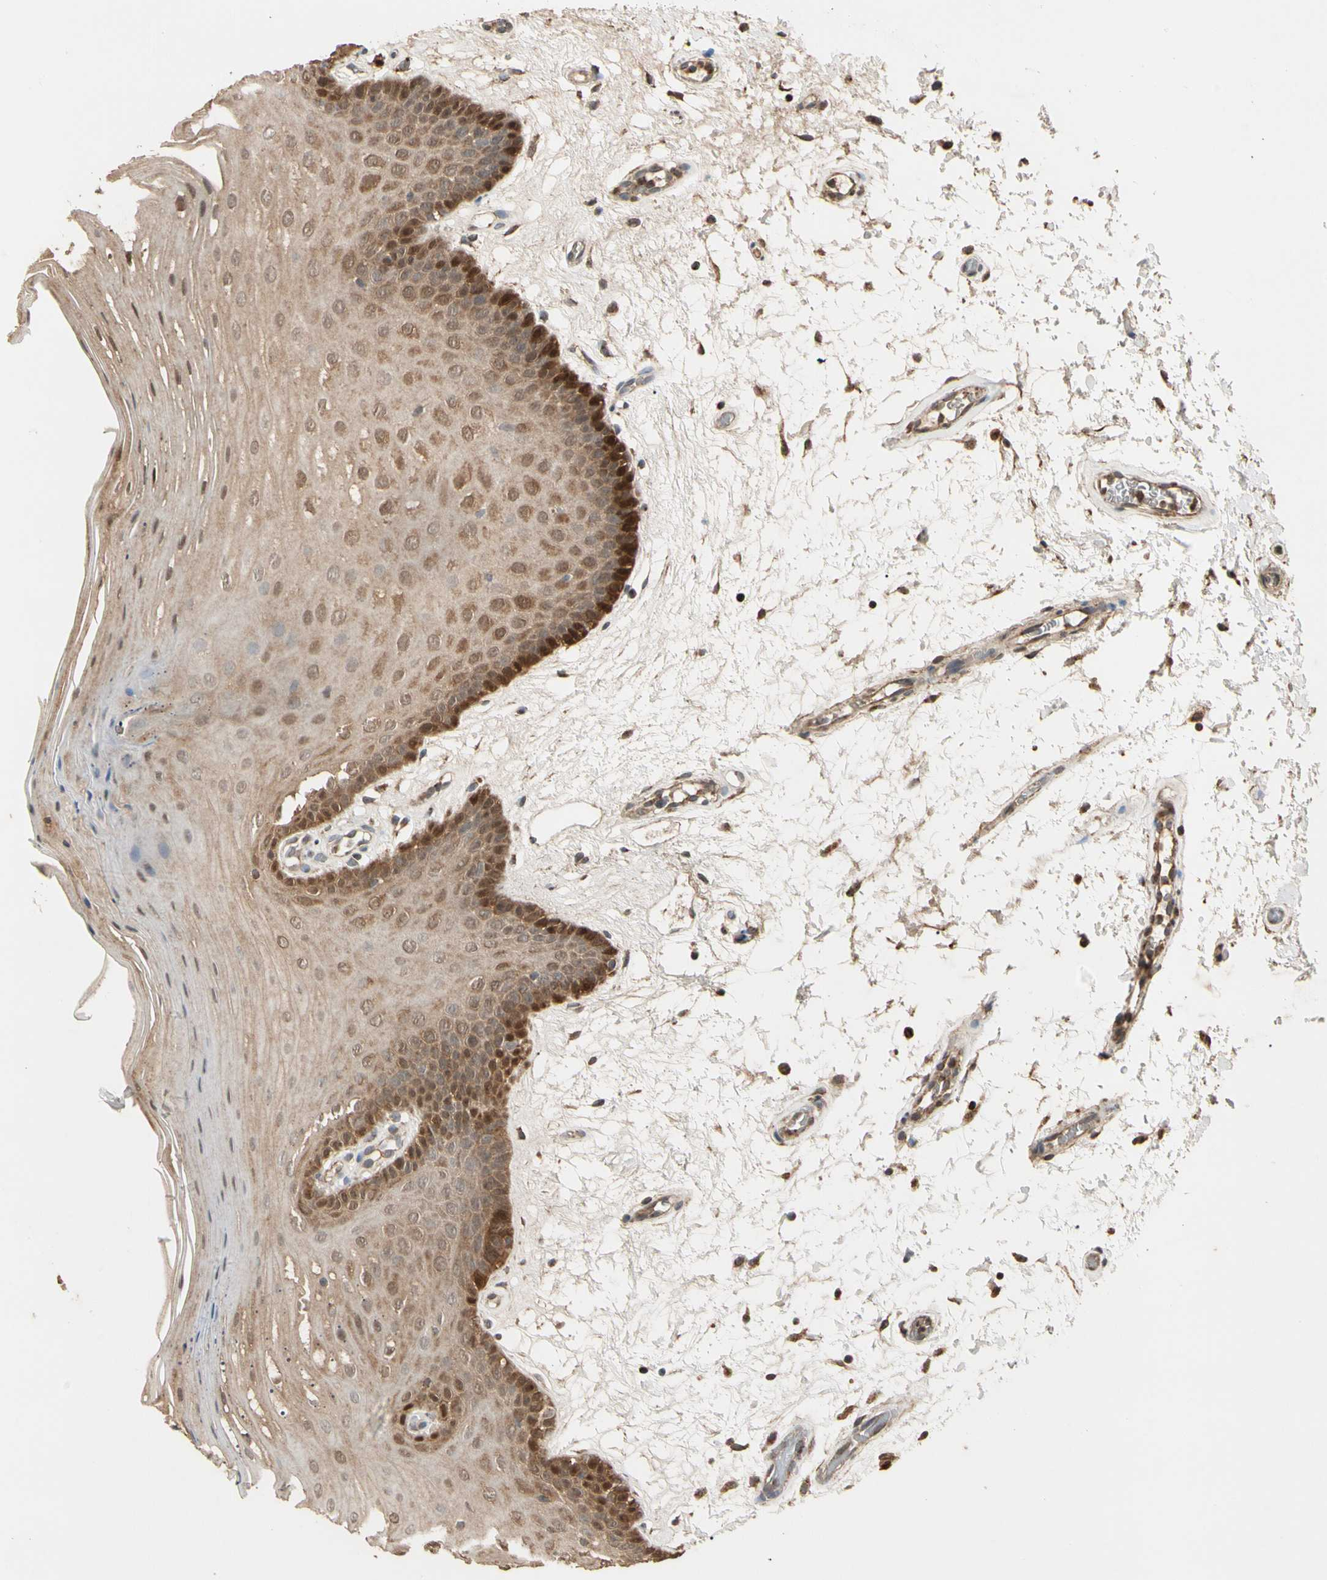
{"staining": {"intensity": "moderate", "quantity": ">75%", "location": "cytoplasmic/membranous,nuclear"}, "tissue": "oral mucosa", "cell_type": "Squamous epithelial cells", "image_type": "normal", "snomed": [{"axis": "morphology", "description": "Normal tissue, NOS"}, {"axis": "morphology", "description": "Squamous cell carcinoma, NOS"}, {"axis": "topography", "description": "Skeletal muscle"}, {"axis": "topography", "description": "Oral tissue"}, {"axis": "topography", "description": "Head-Neck"}], "caption": "Brown immunohistochemical staining in normal oral mucosa displays moderate cytoplasmic/membranous,nuclear staining in approximately >75% of squamous epithelial cells.", "gene": "PRDX5", "patient": {"sex": "male", "age": 71}}